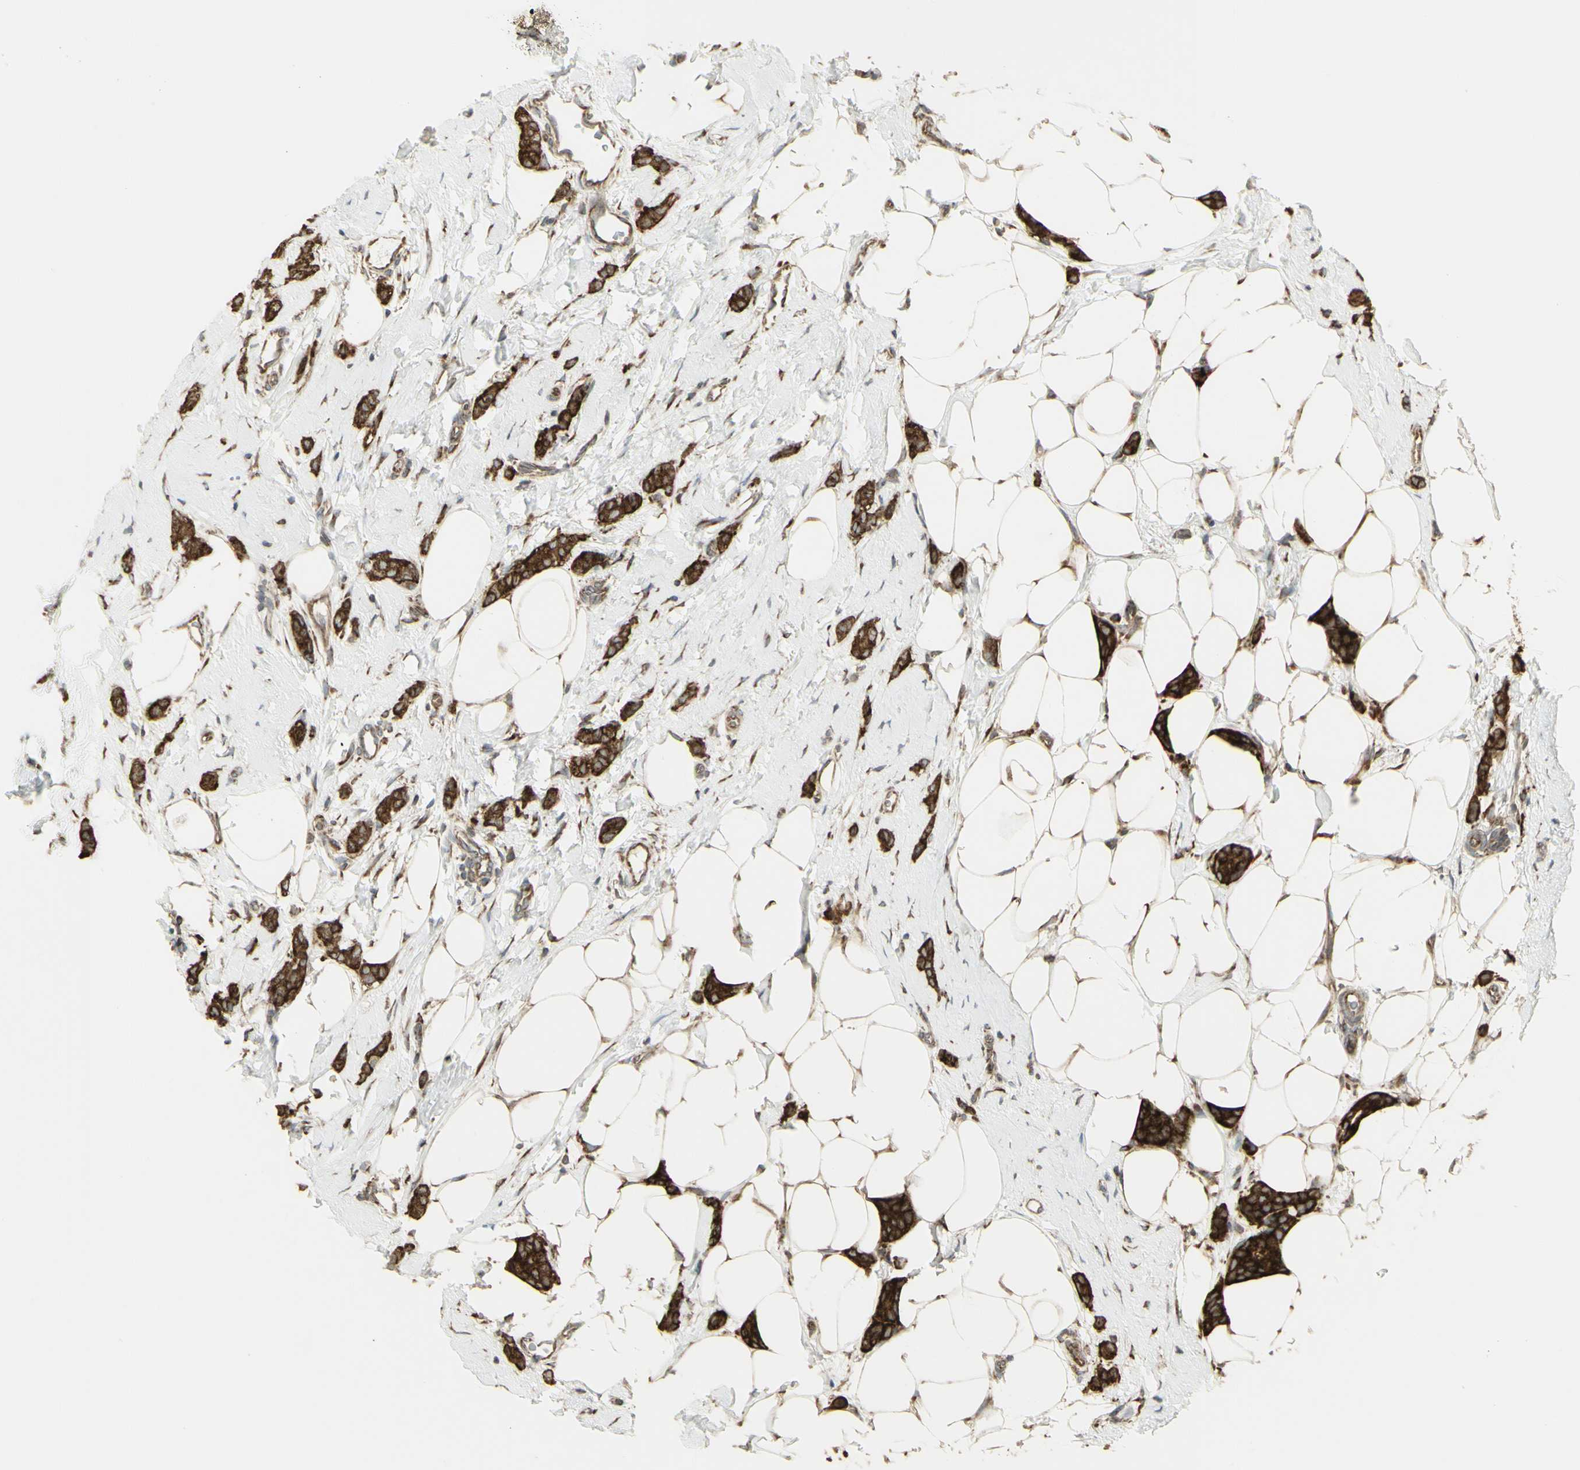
{"staining": {"intensity": "strong", "quantity": ">75%", "location": "cytoplasmic/membranous"}, "tissue": "breast cancer", "cell_type": "Tumor cells", "image_type": "cancer", "snomed": [{"axis": "morphology", "description": "Lobular carcinoma"}, {"axis": "topography", "description": "Skin"}, {"axis": "topography", "description": "Breast"}], "caption": "High-power microscopy captured an immunohistochemistry (IHC) micrograph of breast cancer (lobular carcinoma), revealing strong cytoplasmic/membranous staining in about >75% of tumor cells.", "gene": "FKBP3", "patient": {"sex": "female", "age": 46}}